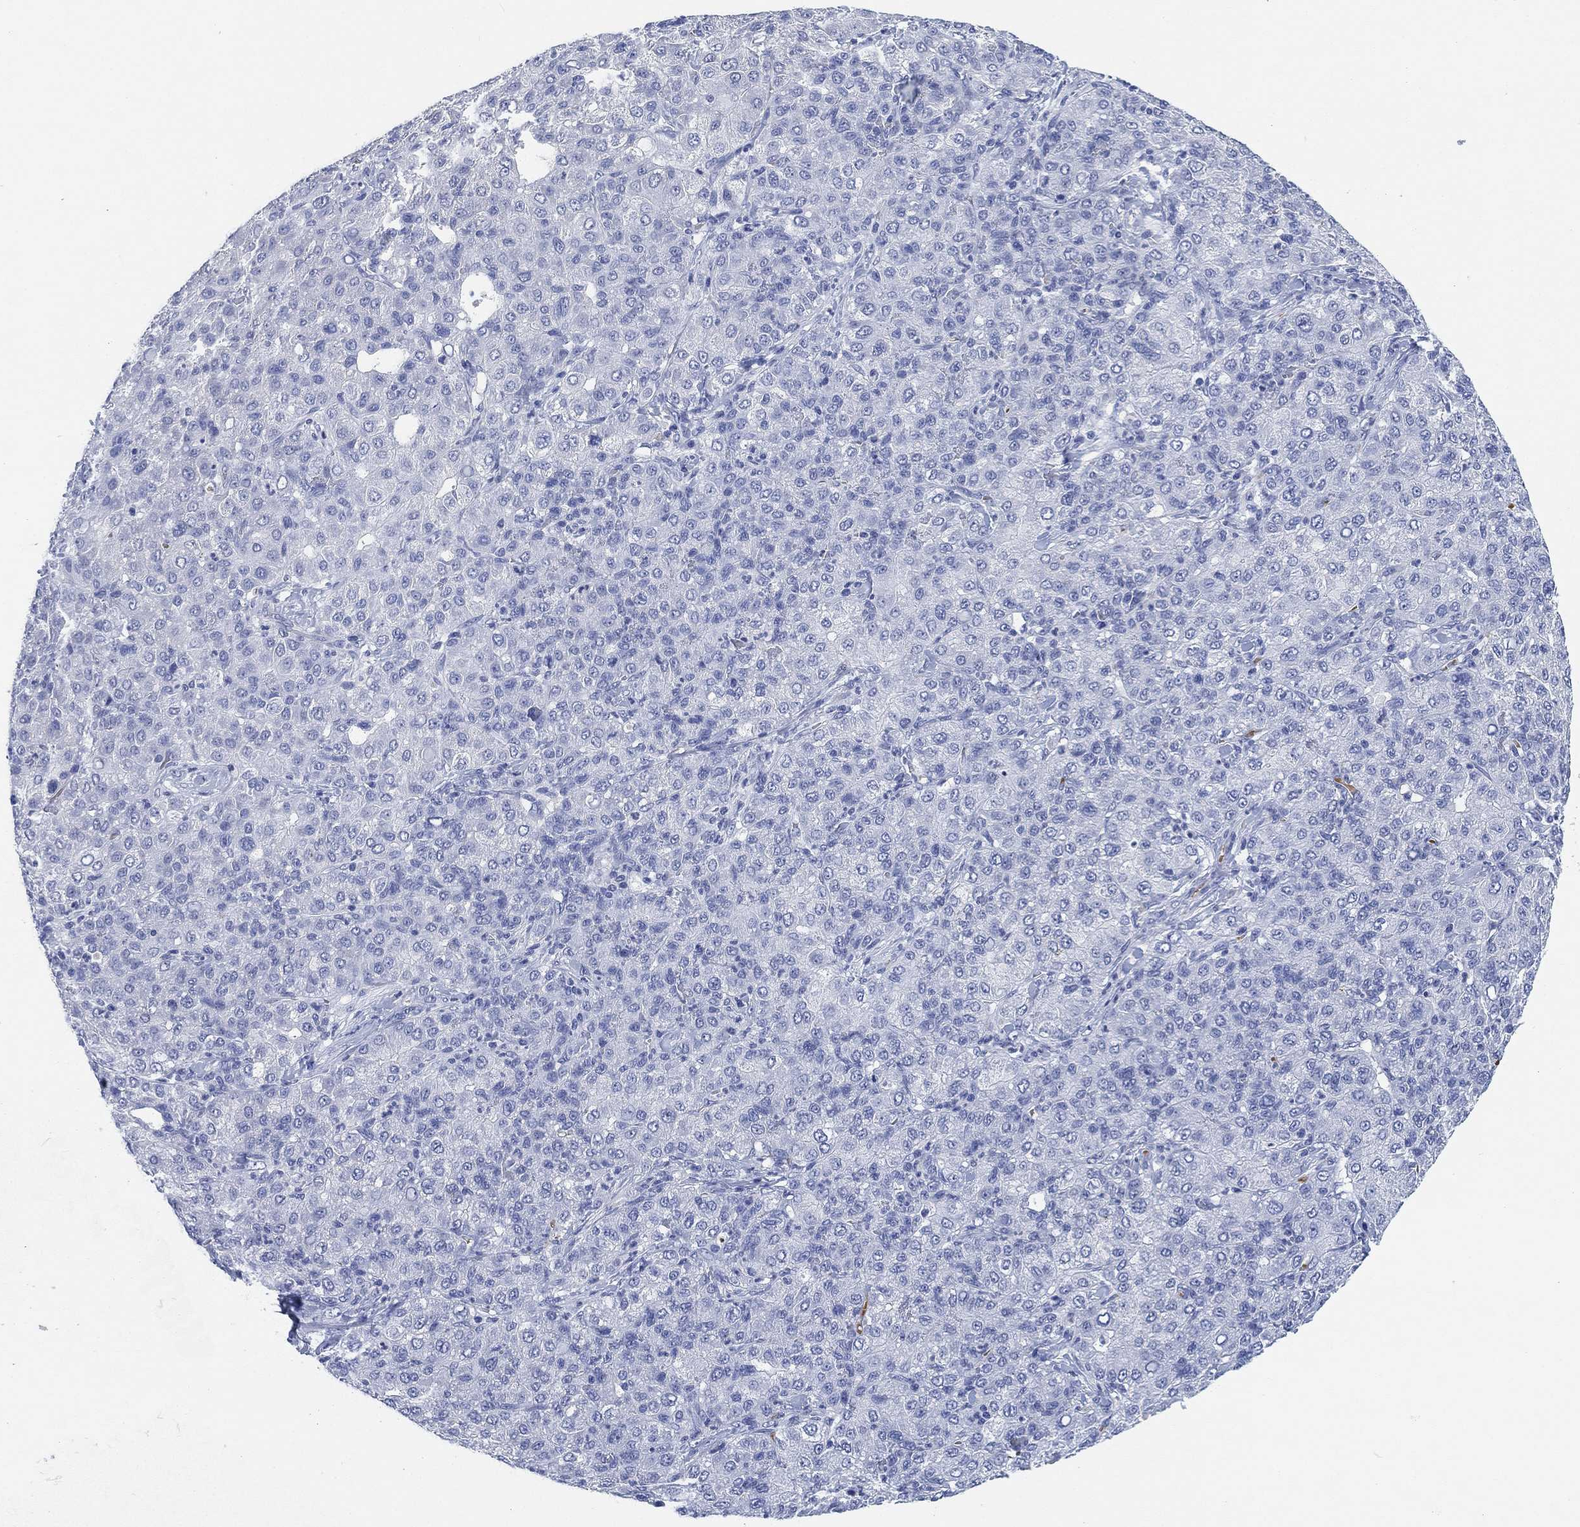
{"staining": {"intensity": "negative", "quantity": "none", "location": "none"}, "tissue": "liver cancer", "cell_type": "Tumor cells", "image_type": "cancer", "snomed": [{"axis": "morphology", "description": "Carcinoma, Hepatocellular, NOS"}, {"axis": "topography", "description": "Liver"}], "caption": "Tumor cells show no significant protein positivity in hepatocellular carcinoma (liver). (Brightfield microscopy of DAB (3,3'-diaminobenzidine) immunohistochemistry at high magnification).", "gene": "PAX6", "patient": {"sex": "male", "age": 65}}